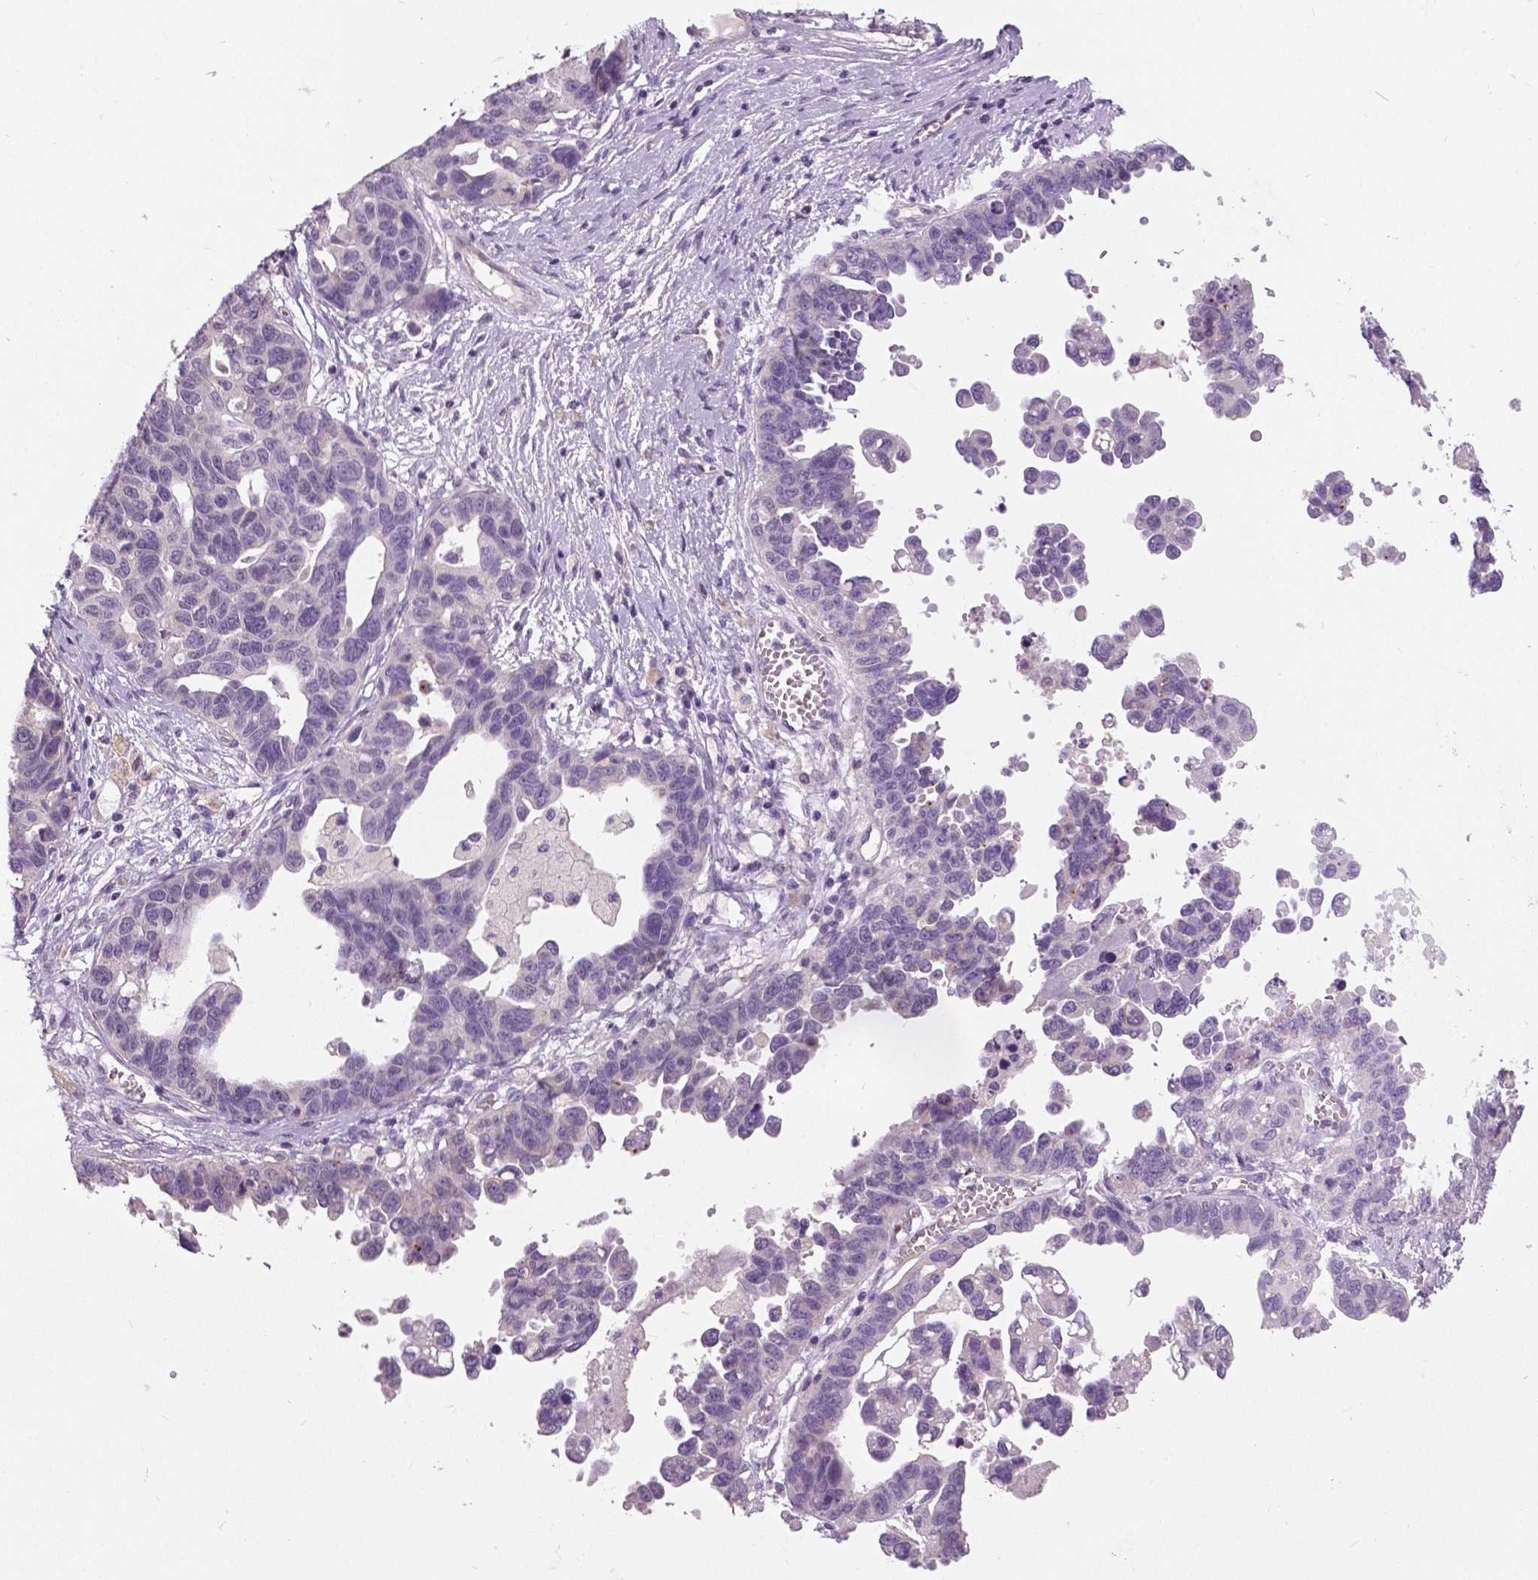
{"staining": {"intensity": "negative", "quantity": "none", "location": "none"}, "tissue": "ovarian cancer", "cell_type": "Tumor cells", "image_type": "cancer", "snomed": [{"axis": "morphology", "description": "Cystadenocarcinoma, serous, NOS"}, {"axis": "topography", "description": "Ovary"}], "caption": "There is no significant positivity in tumor cells of ovarian serous cystadenocarcinoma.", "gene": "FOXA1", "patient": {"sex": "female", "age": 69}}